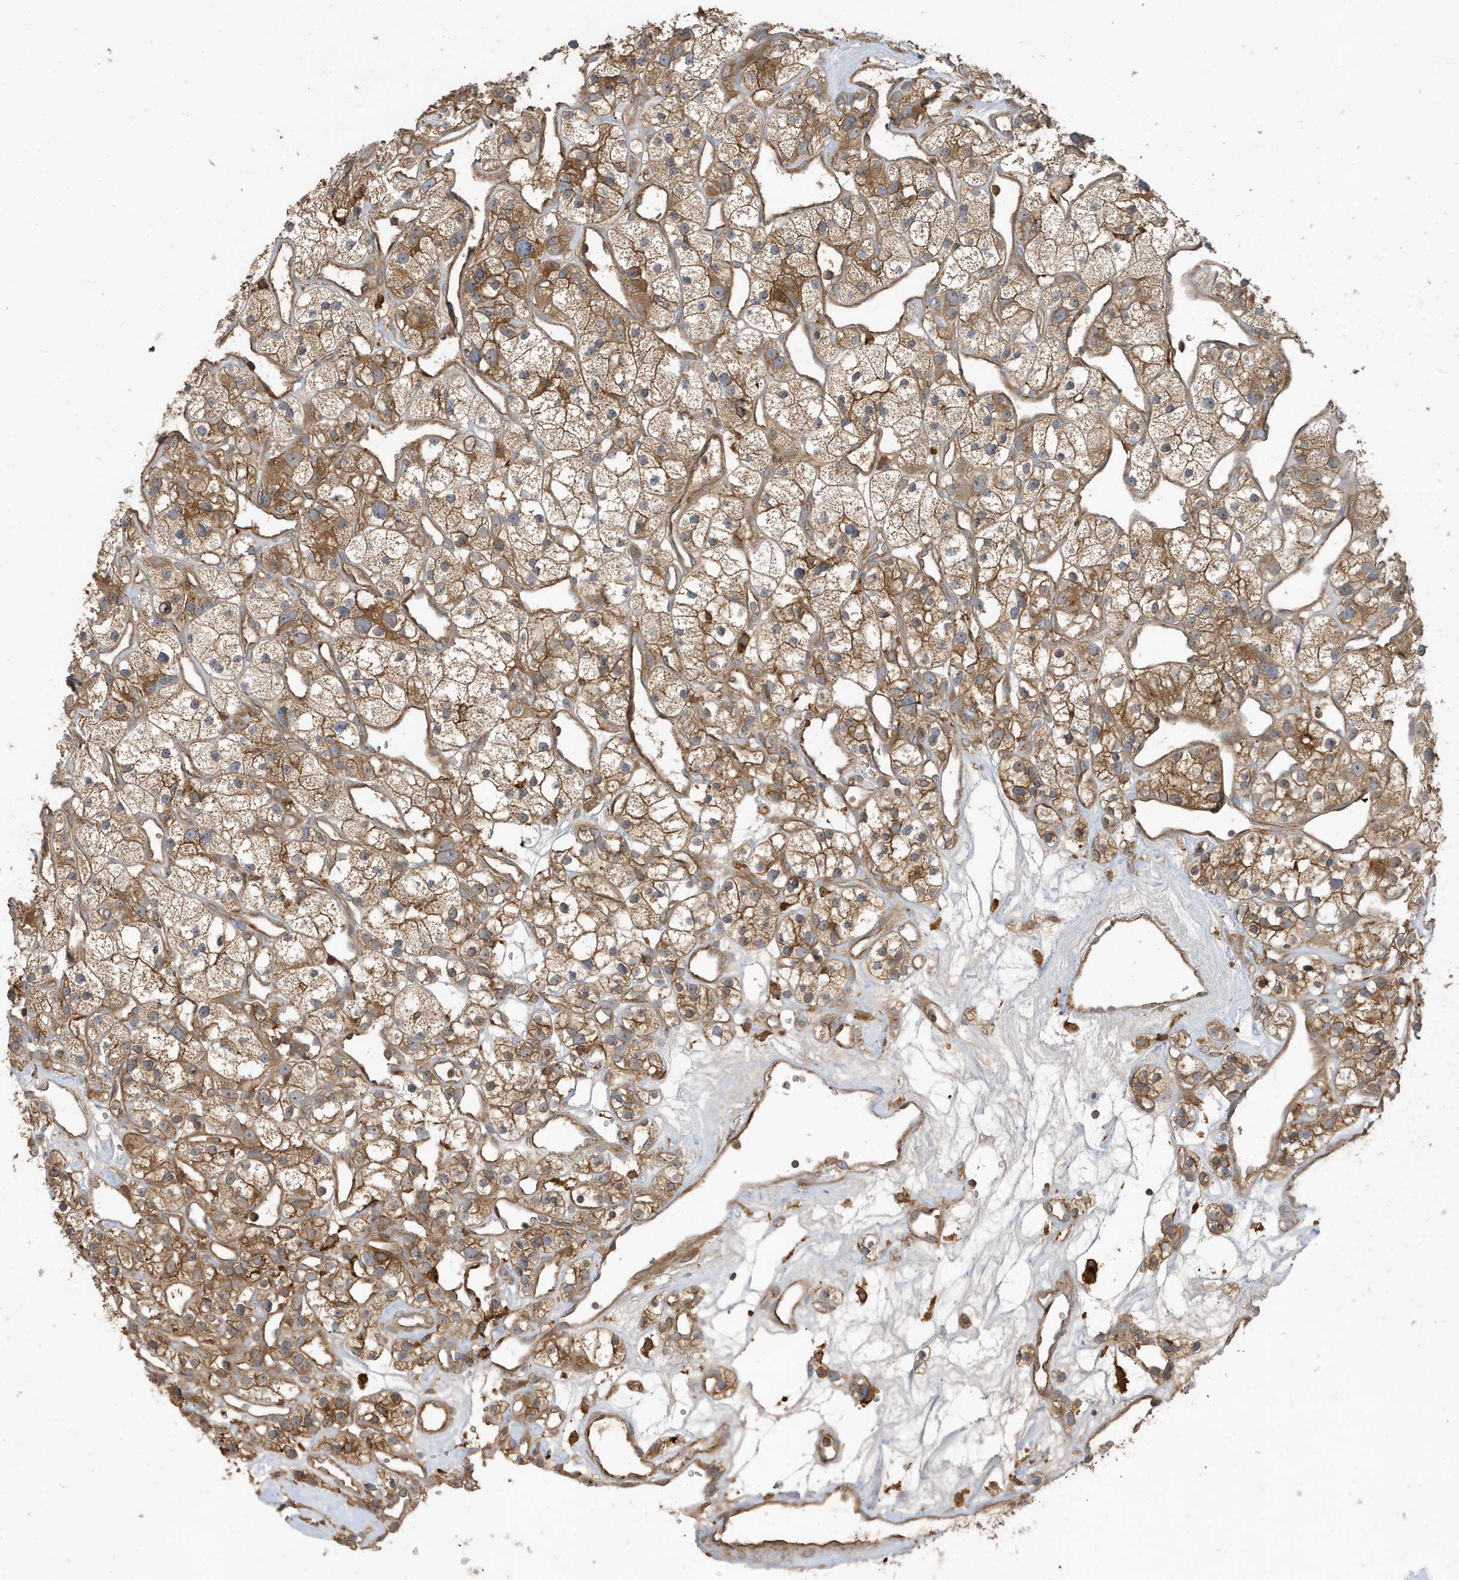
{"staining": {"intensity": "moderate", "quantity": ">75%", "location": "cytoplasmic/membranous"}, "tissue": "renal cancer", "cell_type": "Tumor cells", "image_type": "cancer", "snomed": [{"axis": "morphology", "description": "Adenocarcinoma, NOS"}, {"axis": "topography", "description": "Kidney"}], "caption": "Immunohistochemical staining of renal cancer reveals medium levels of moderate cytoplasmic/membranous protein expression in approximately >75% of tumor cells. Nuclei are stained in blue.", "gene": "ABTB1", "patient": {"sex": "female", "age": 57}}